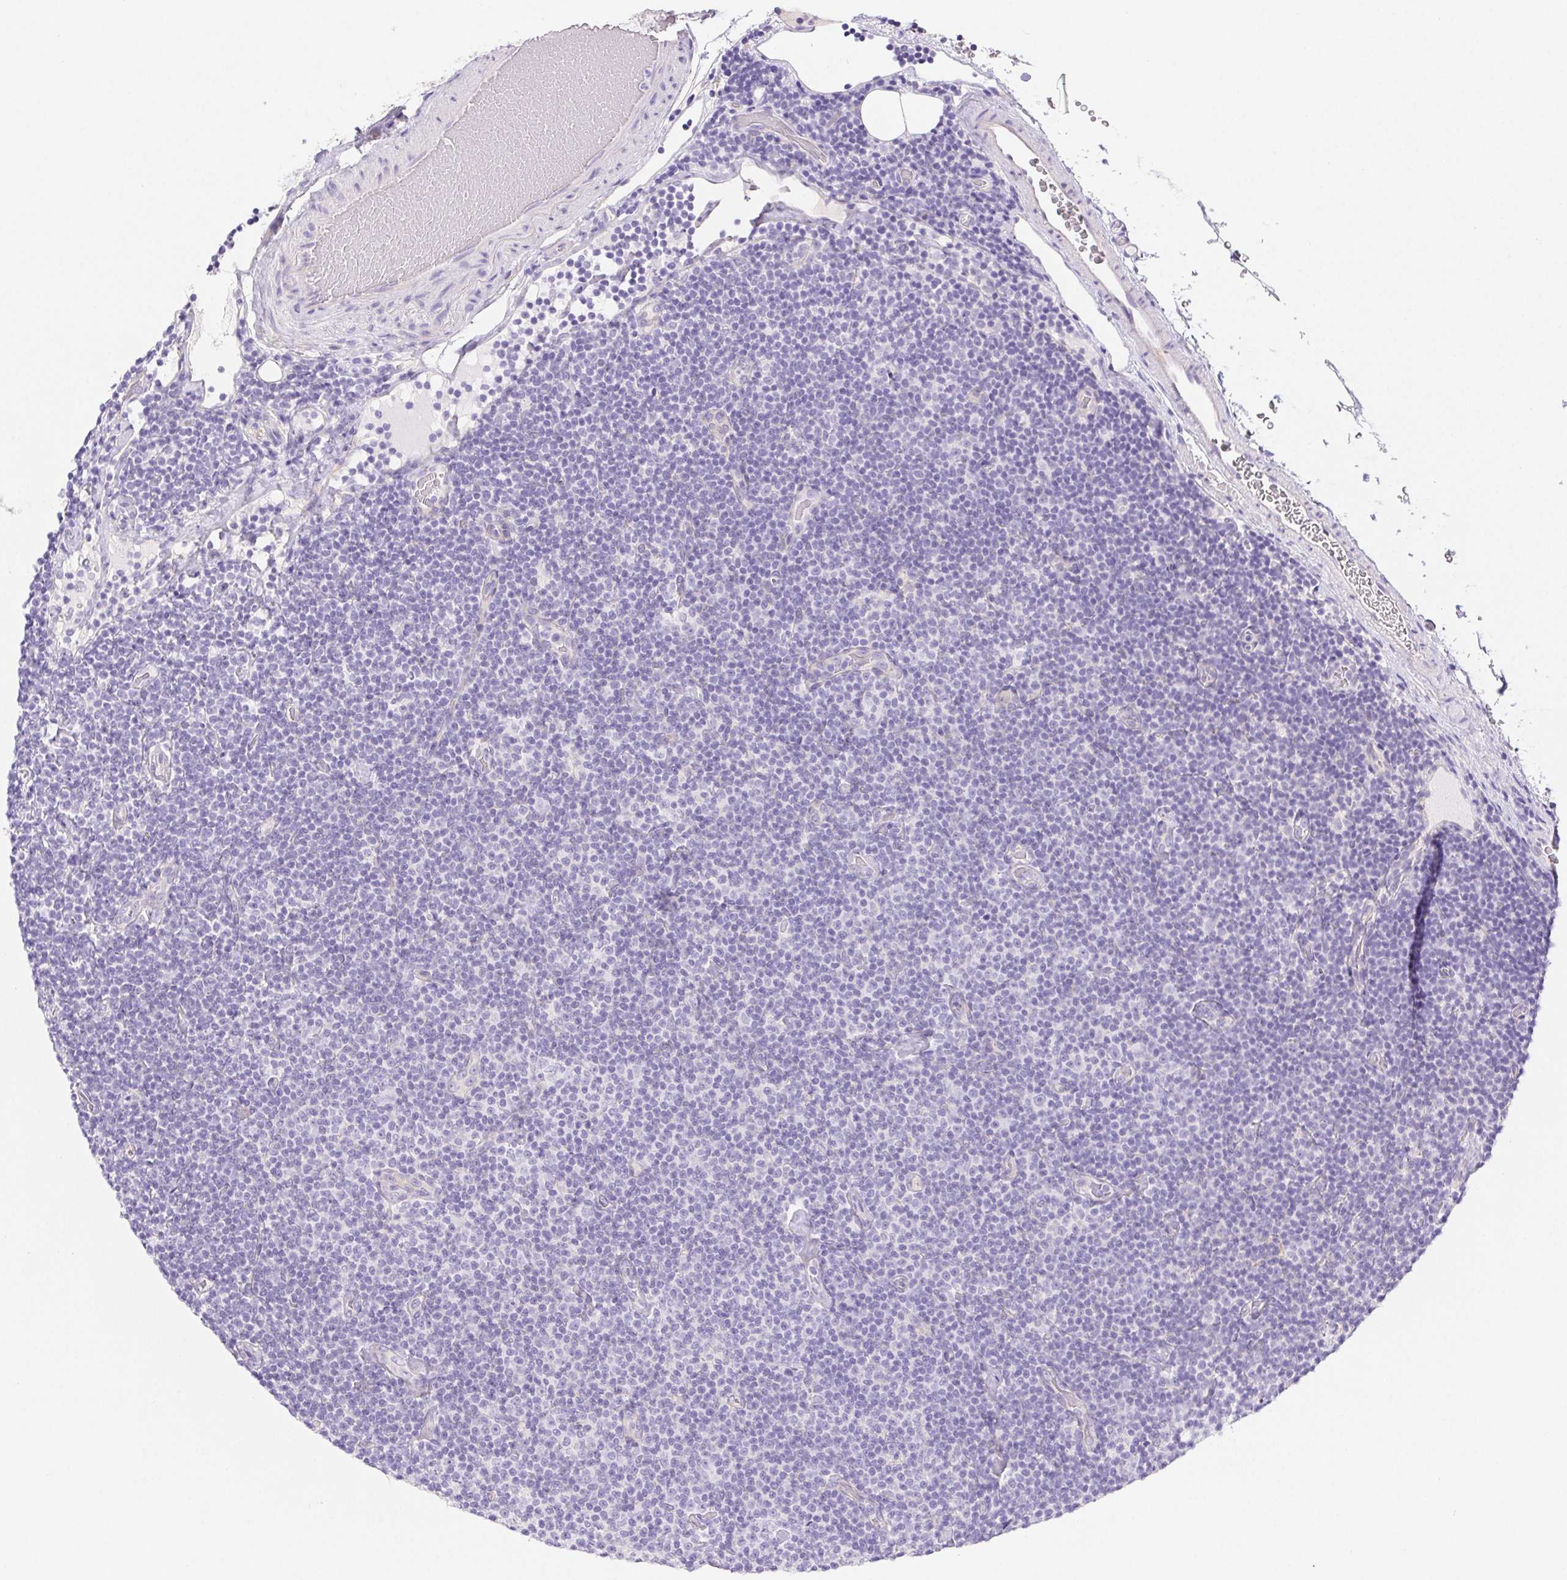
{"staining": {"intensity": "negative", "quantity": "none", "location": "none"}, "tissue": "lymphoma", "cell_type": "Tumor cells", "image_type": "cancer", "snomed": [{"axis": "morphology", "description": "Malignant lymphoma, non-Hodgkin's type, Low grade"}, {"axis": "topography", "description": "Lymph node"}], "caption": "Tumor cells are negative for protein expression in human malignant lymphoma, non-Hodgkin's type (low-grade).", "gene": "PNLIP", "patient": {"sex": "male", "age": 81}}